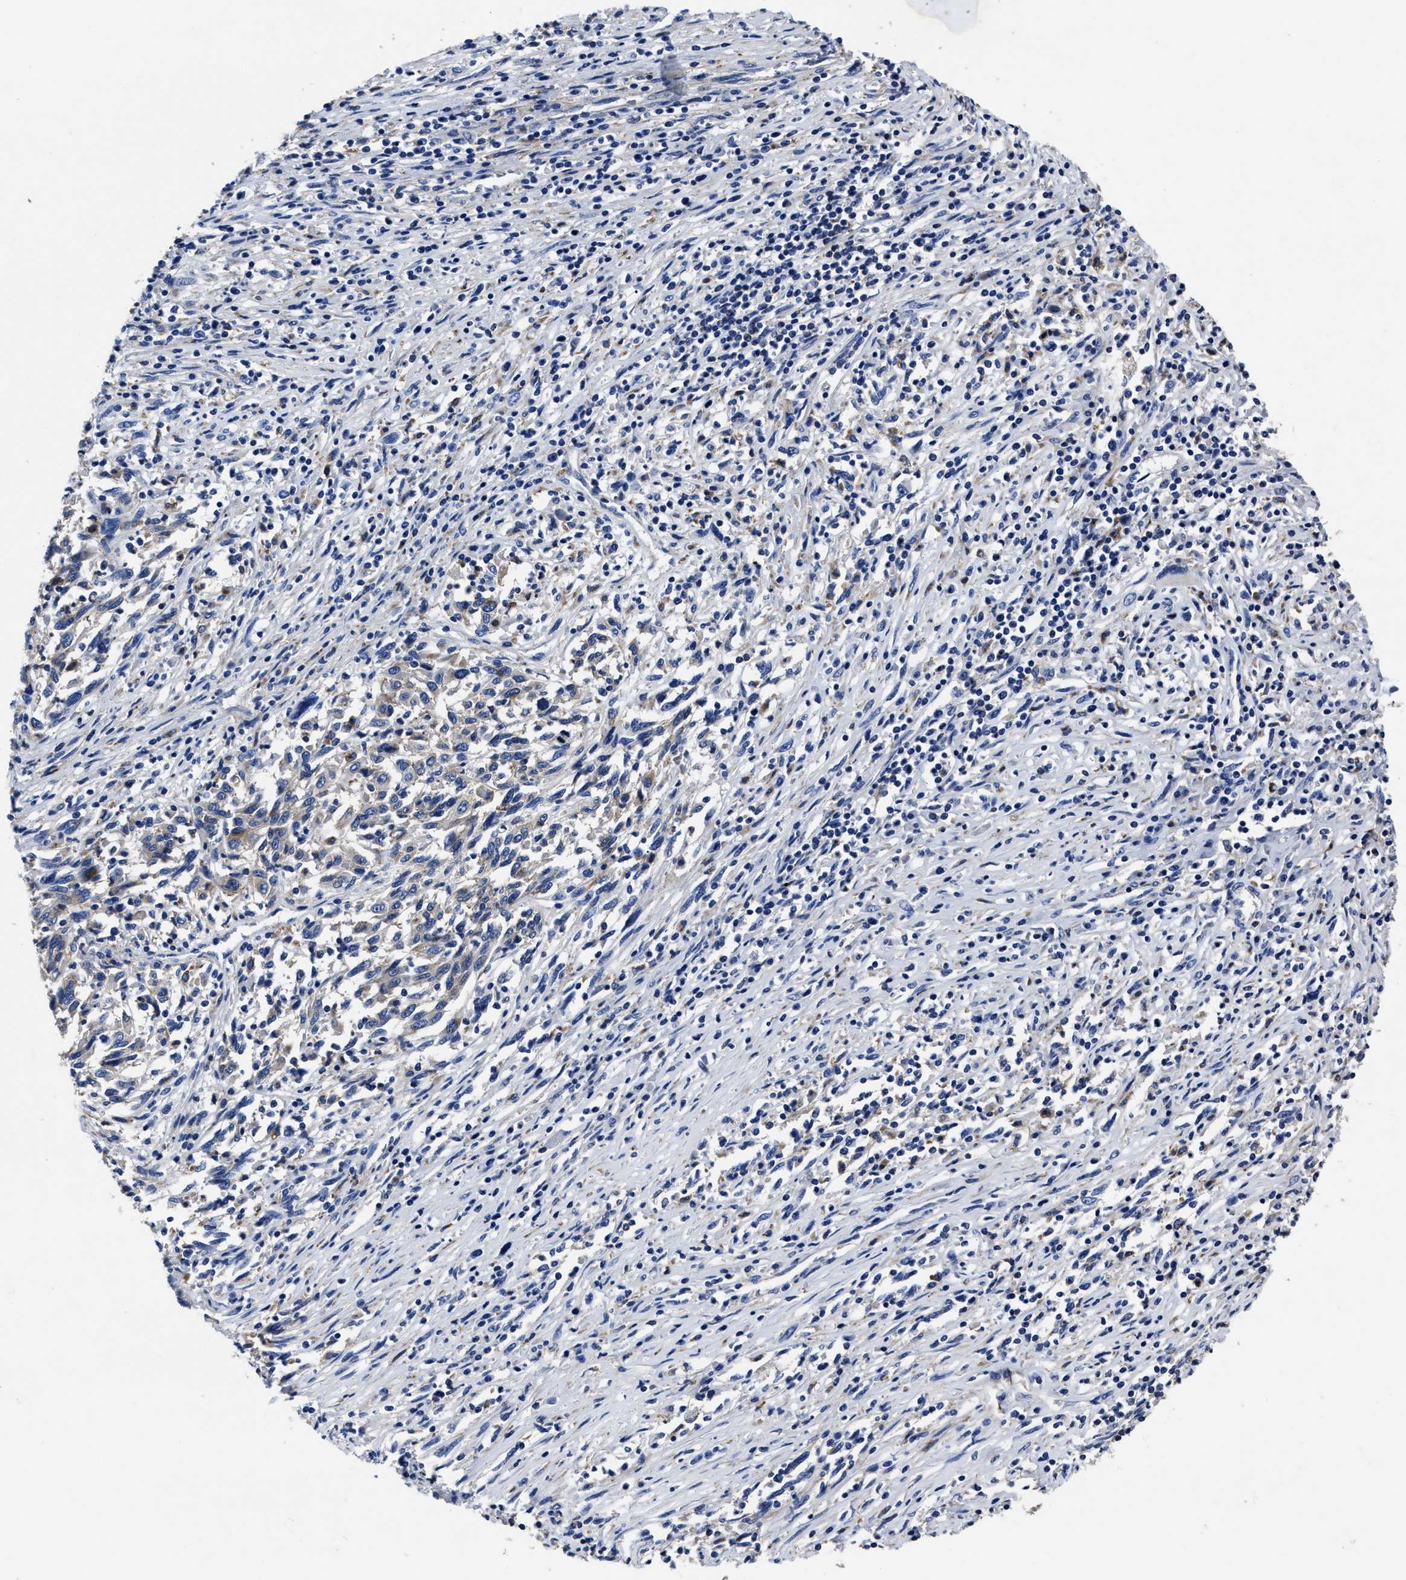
{"staining": {"intensity": "weak", "quantity": ">75%", "location": "cytoplasmic/membranous"}, "tissue": "melanoma", "cell_type": "Tumor cells", "image_type": "cancer", "snomed": [{"axis": "morphology", "description": "Malignant melanoma, Metastatic site"}, {"axis": "topography", "description": "Lymph node"}], "caption": "Approximately >75% of tumor cells in human melanoma reveal weak cytoplasmic/membranous protein staining as visualized by brown immunohistochemical staining.", "gene": "LAMTOR4", "patient": {"sex": "male", "age": 61}}